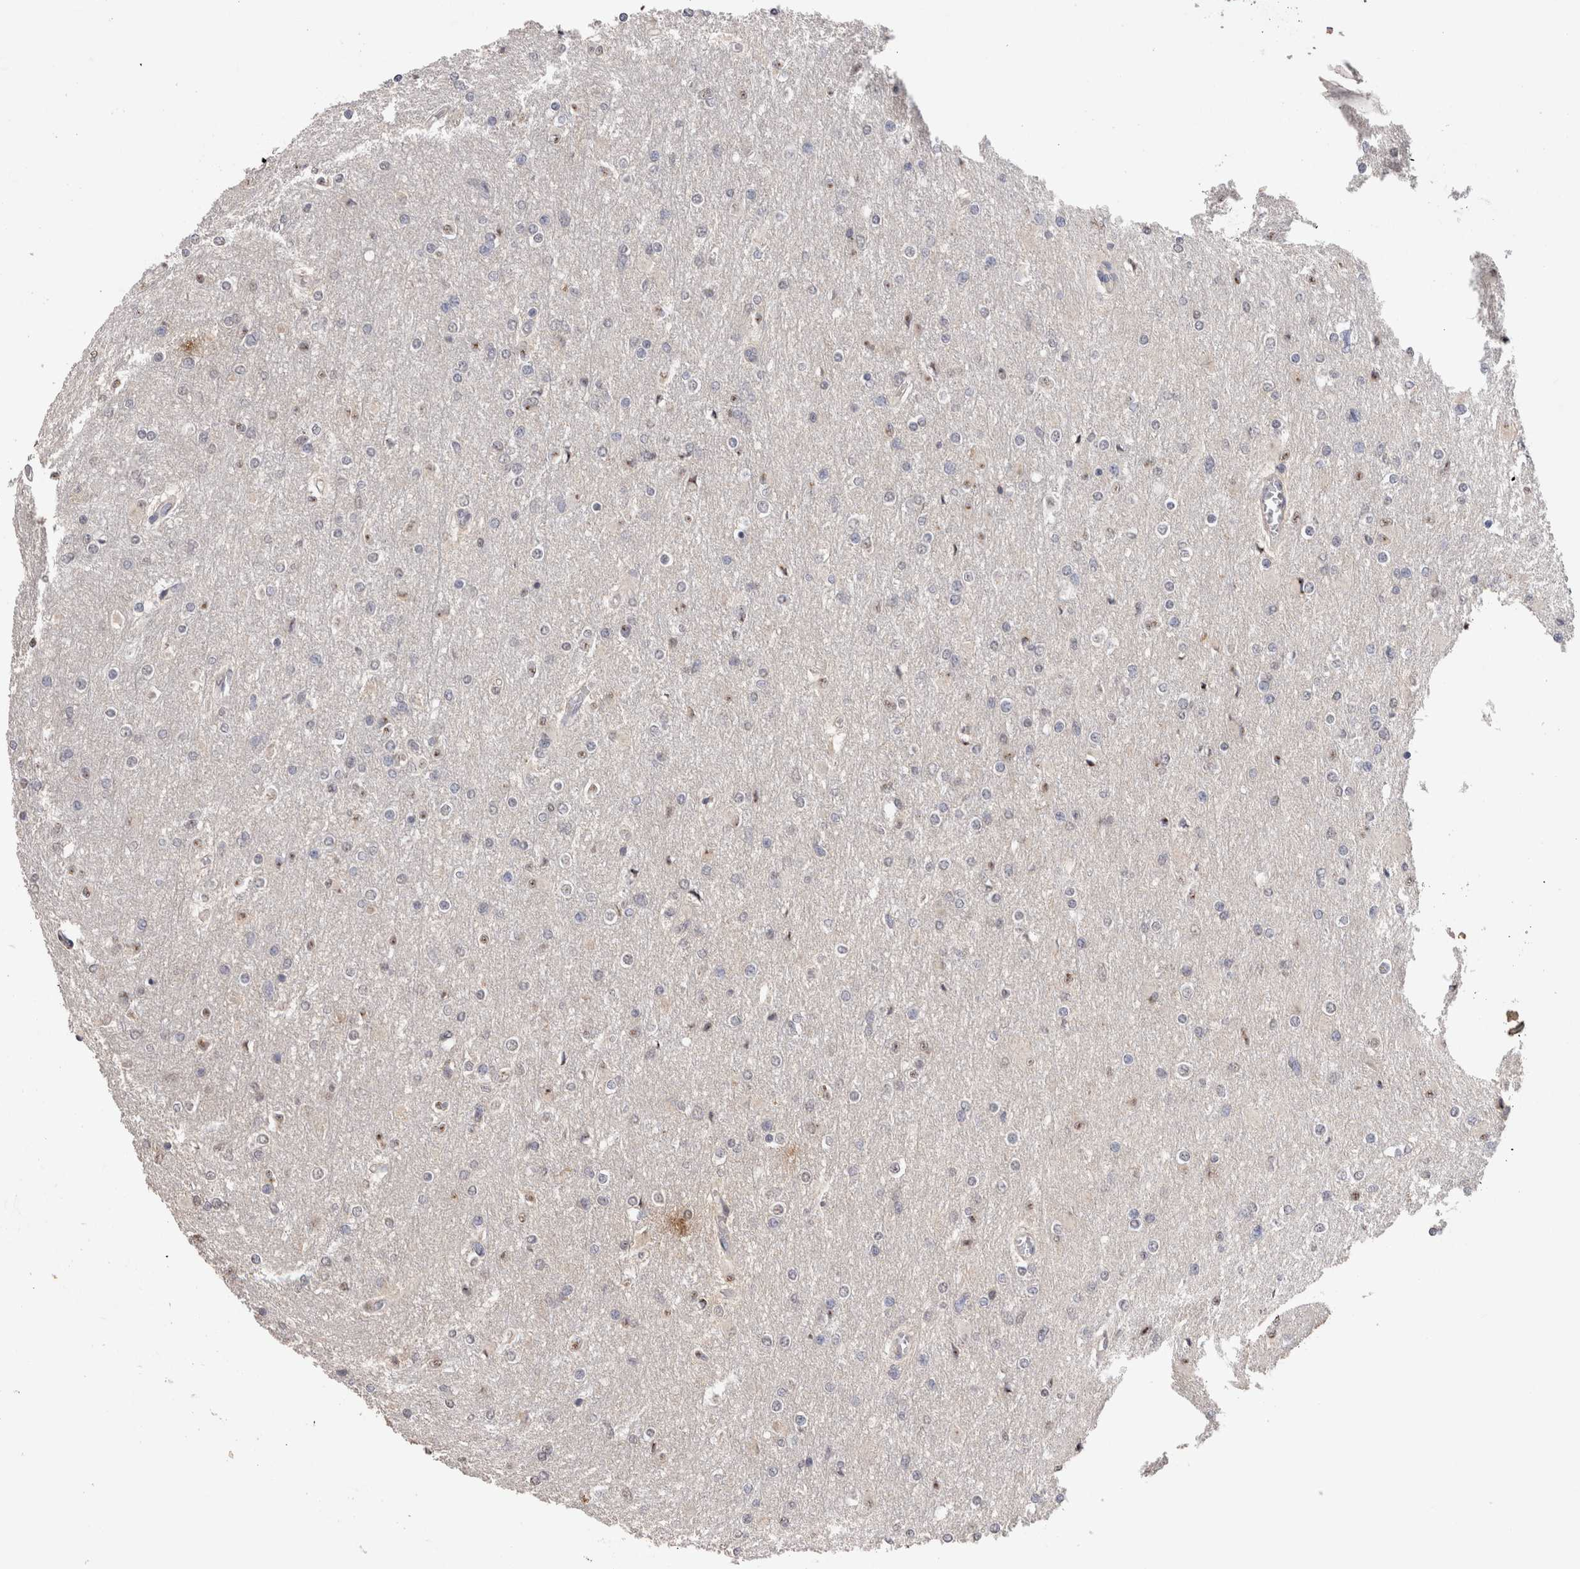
{"staining": {"intensity": "negative", "quantity": "none", "location": "none"}, "tissue": "glioma", "cell_type": "Tumor cells", "image_type": "cancer", "snomed": [{"axis": "morphology", "description": "Glioma, malignant, High grade"}, {"axis": "topography", "description": "Cerebral cortex"}], "caption": "Immunohistochemistry (IHC) of human malignant glioma (high-grade) exhibits no staining in tumor cells.", "gene": "CDH6", "patient": {"sex": "female", "age": 36}}